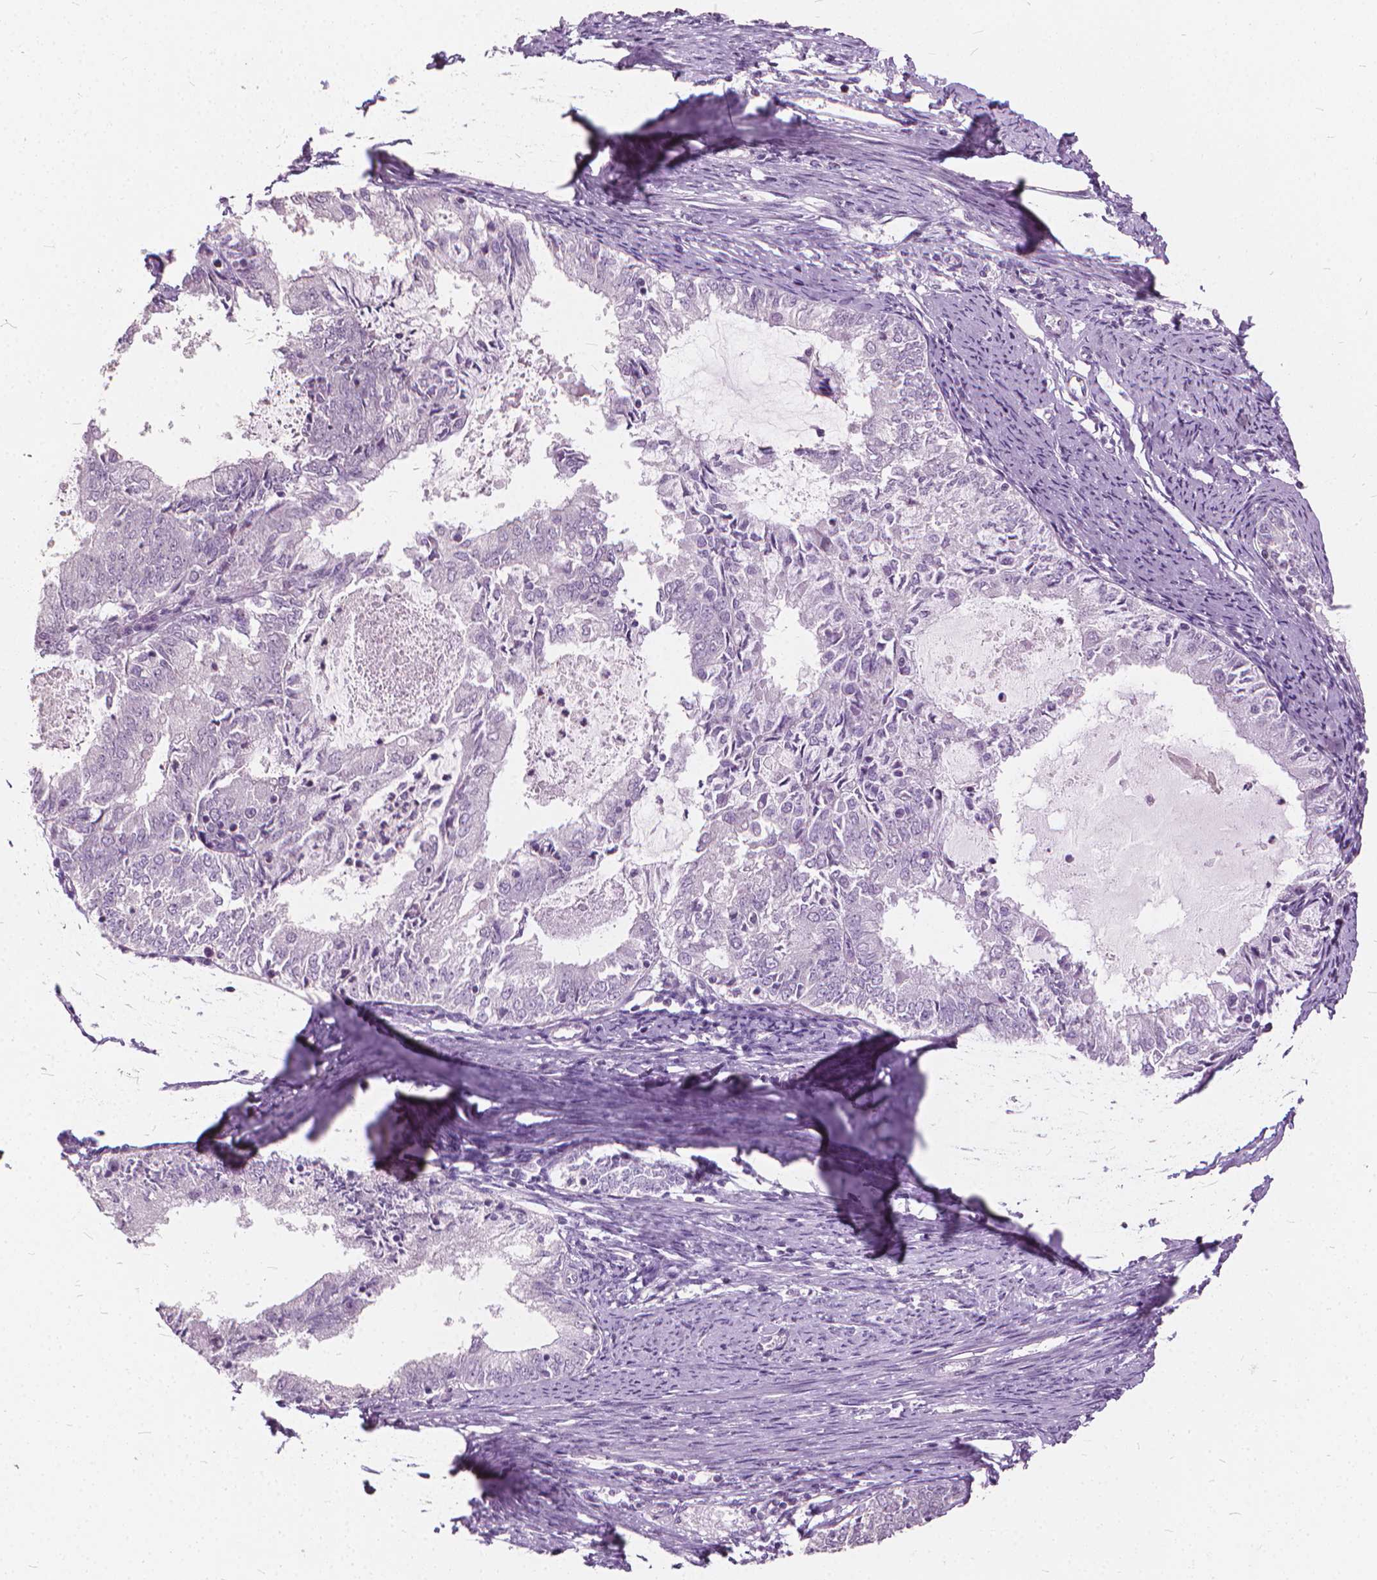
{"staining": {"intensity": "negative", "quantity": "none", "location": "none"}, "tissue": "endometrial cancer", "cell_type": "Tumor cells", "image_type": "cancer", "snomed": [{"axis": "morphology", "description": "Adenocarcinoma, NOS"}, {"axis": "topography", "description": "Endometrium"}], "caption": "An image of human adenocarcinoma (endometrial) is negative for staining in tumor cells.", "gene": "STAT5B", "patient": {"sex": "female", "age": 57}}